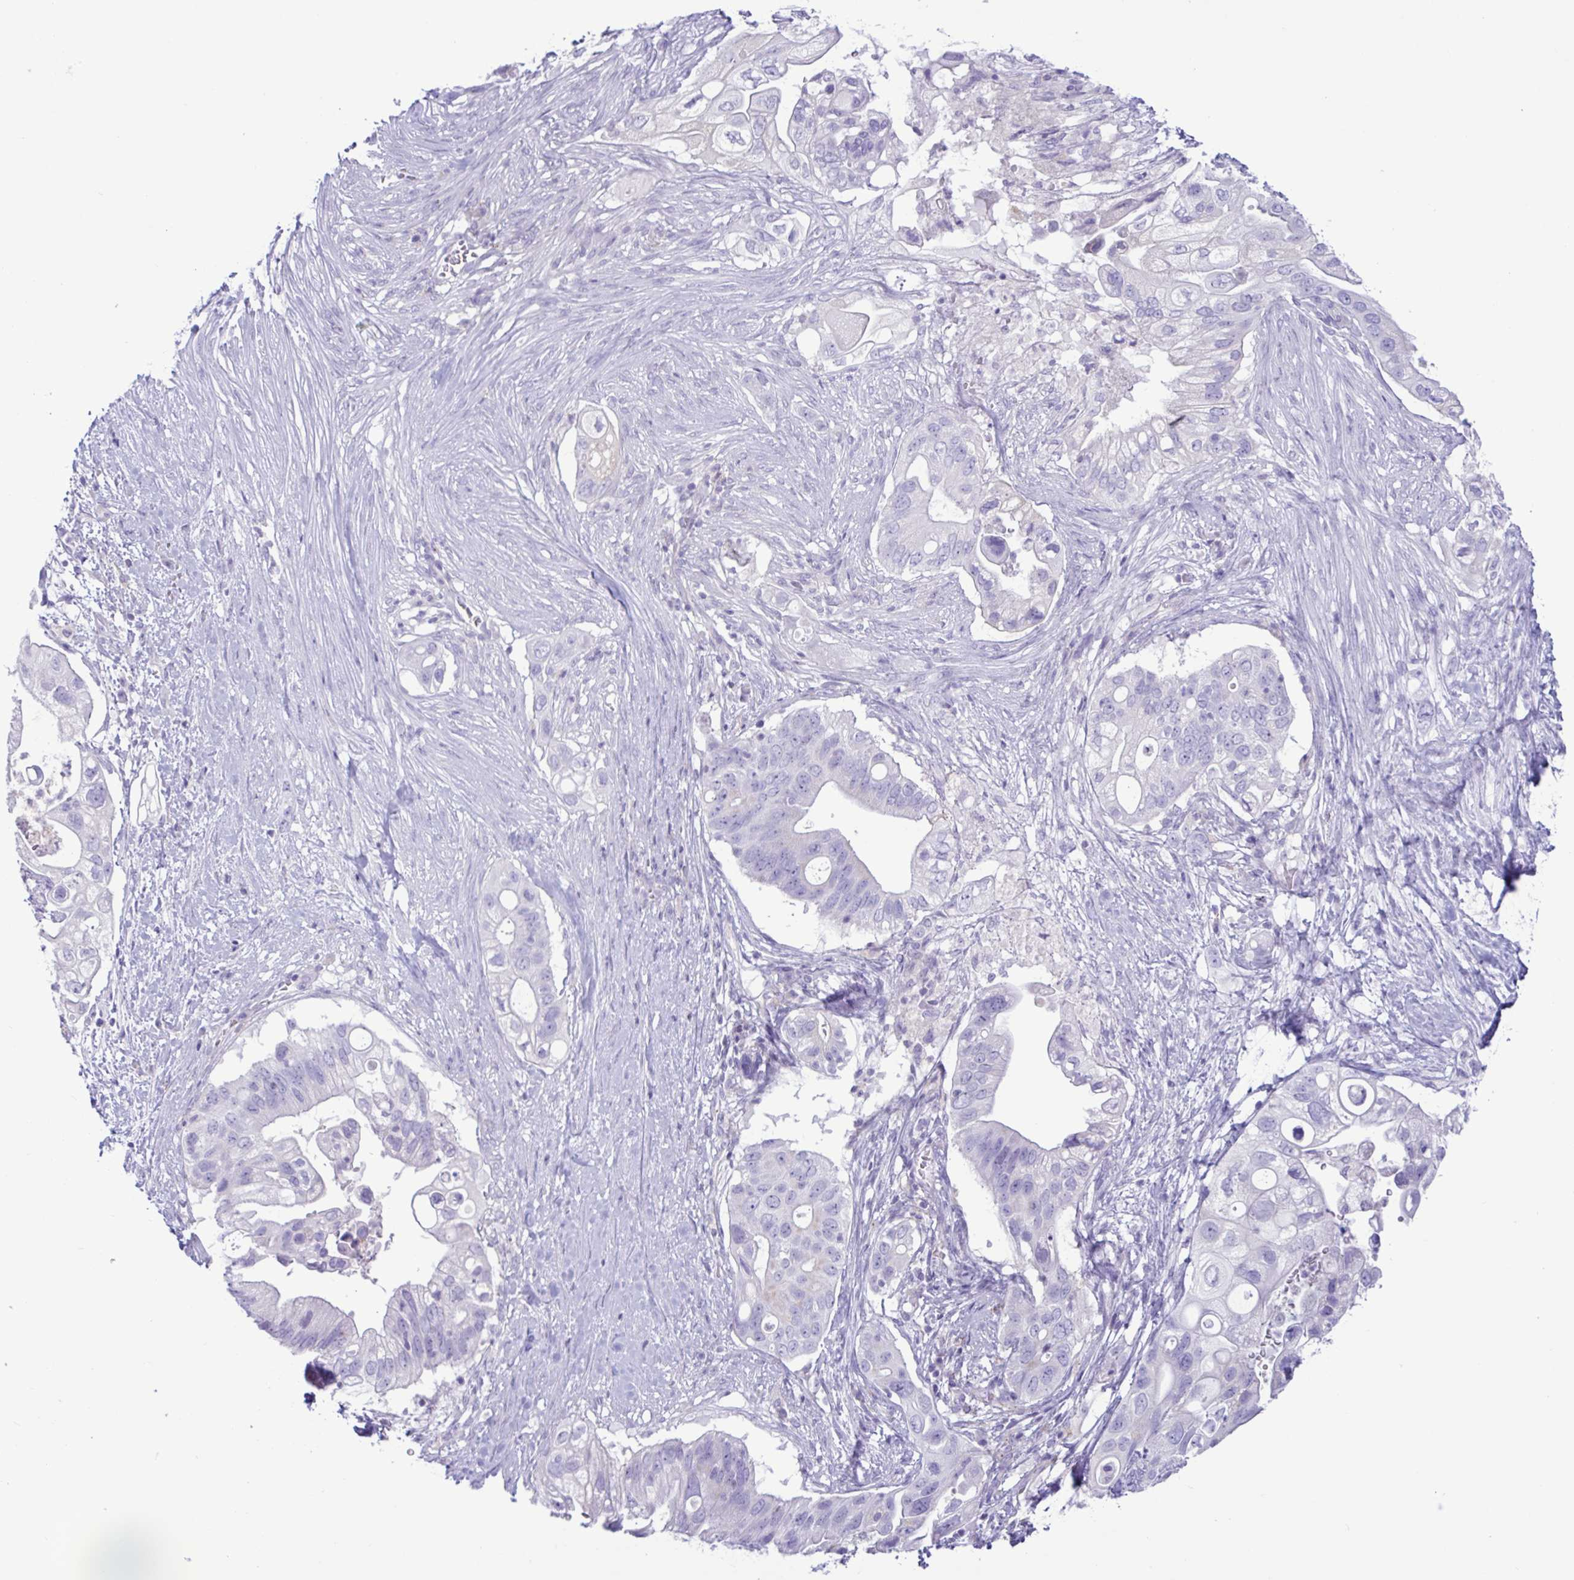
{"staining": {"intensity": "negative", "quantity": "none", "location": "none"}, "tissue": "pancreatic cancer", "cell_type": "Tumor cells", "image_type": "cancer", "snomed": [{"axis": "morphology", "description": "Adenocarcinoma, NOS"}, {"axis": "topography", "description": "Pancreas"}], "caption": "Adenocarcinoma (pancreatic) stained for a protein using immunohistochemistry (IHC) demonstrates no staining tumor cells.", "gene": "XCL1", "patient": {"sex": "female", "age": 72}}